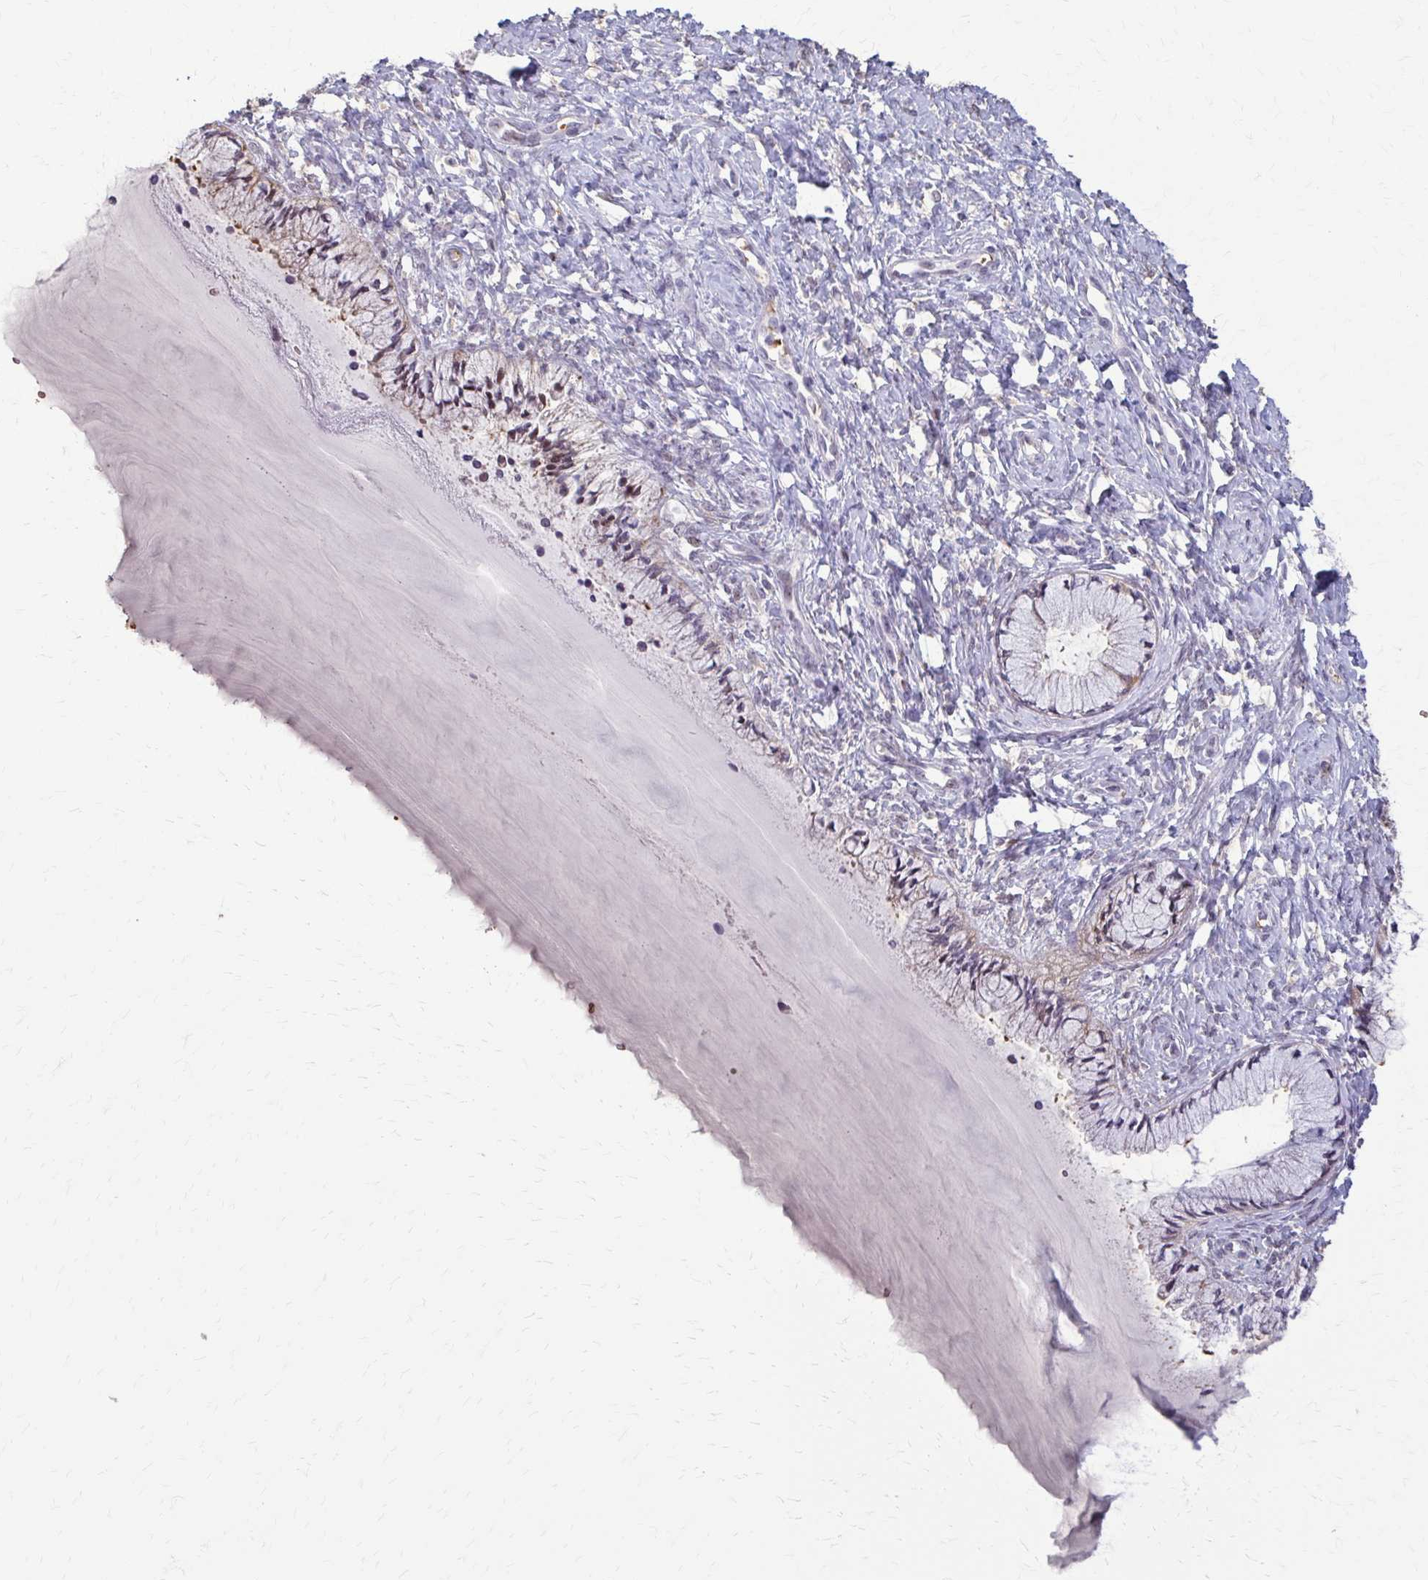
{"staining": {"intensity": "moderate", "quantity": ">75%", "location": "cytoplasmic/membranous,nuclear"}, "tissue": "cervix", "cell_type": "Glandular cells", "image_type": "normal", "snomed": [{"axis": "morphology", "description": "Normal tissue, NOS"}, {"axis": "topography", "description": "Cervix"}], "caption": "Glandular cells demonstrate medium levels of moderate cytoplasmic/membranous,nuclear positivity in about >75% of cells in benign human cervix.", "gene": "ZNF34", "patient": {"sex": "female", "age": 37}}